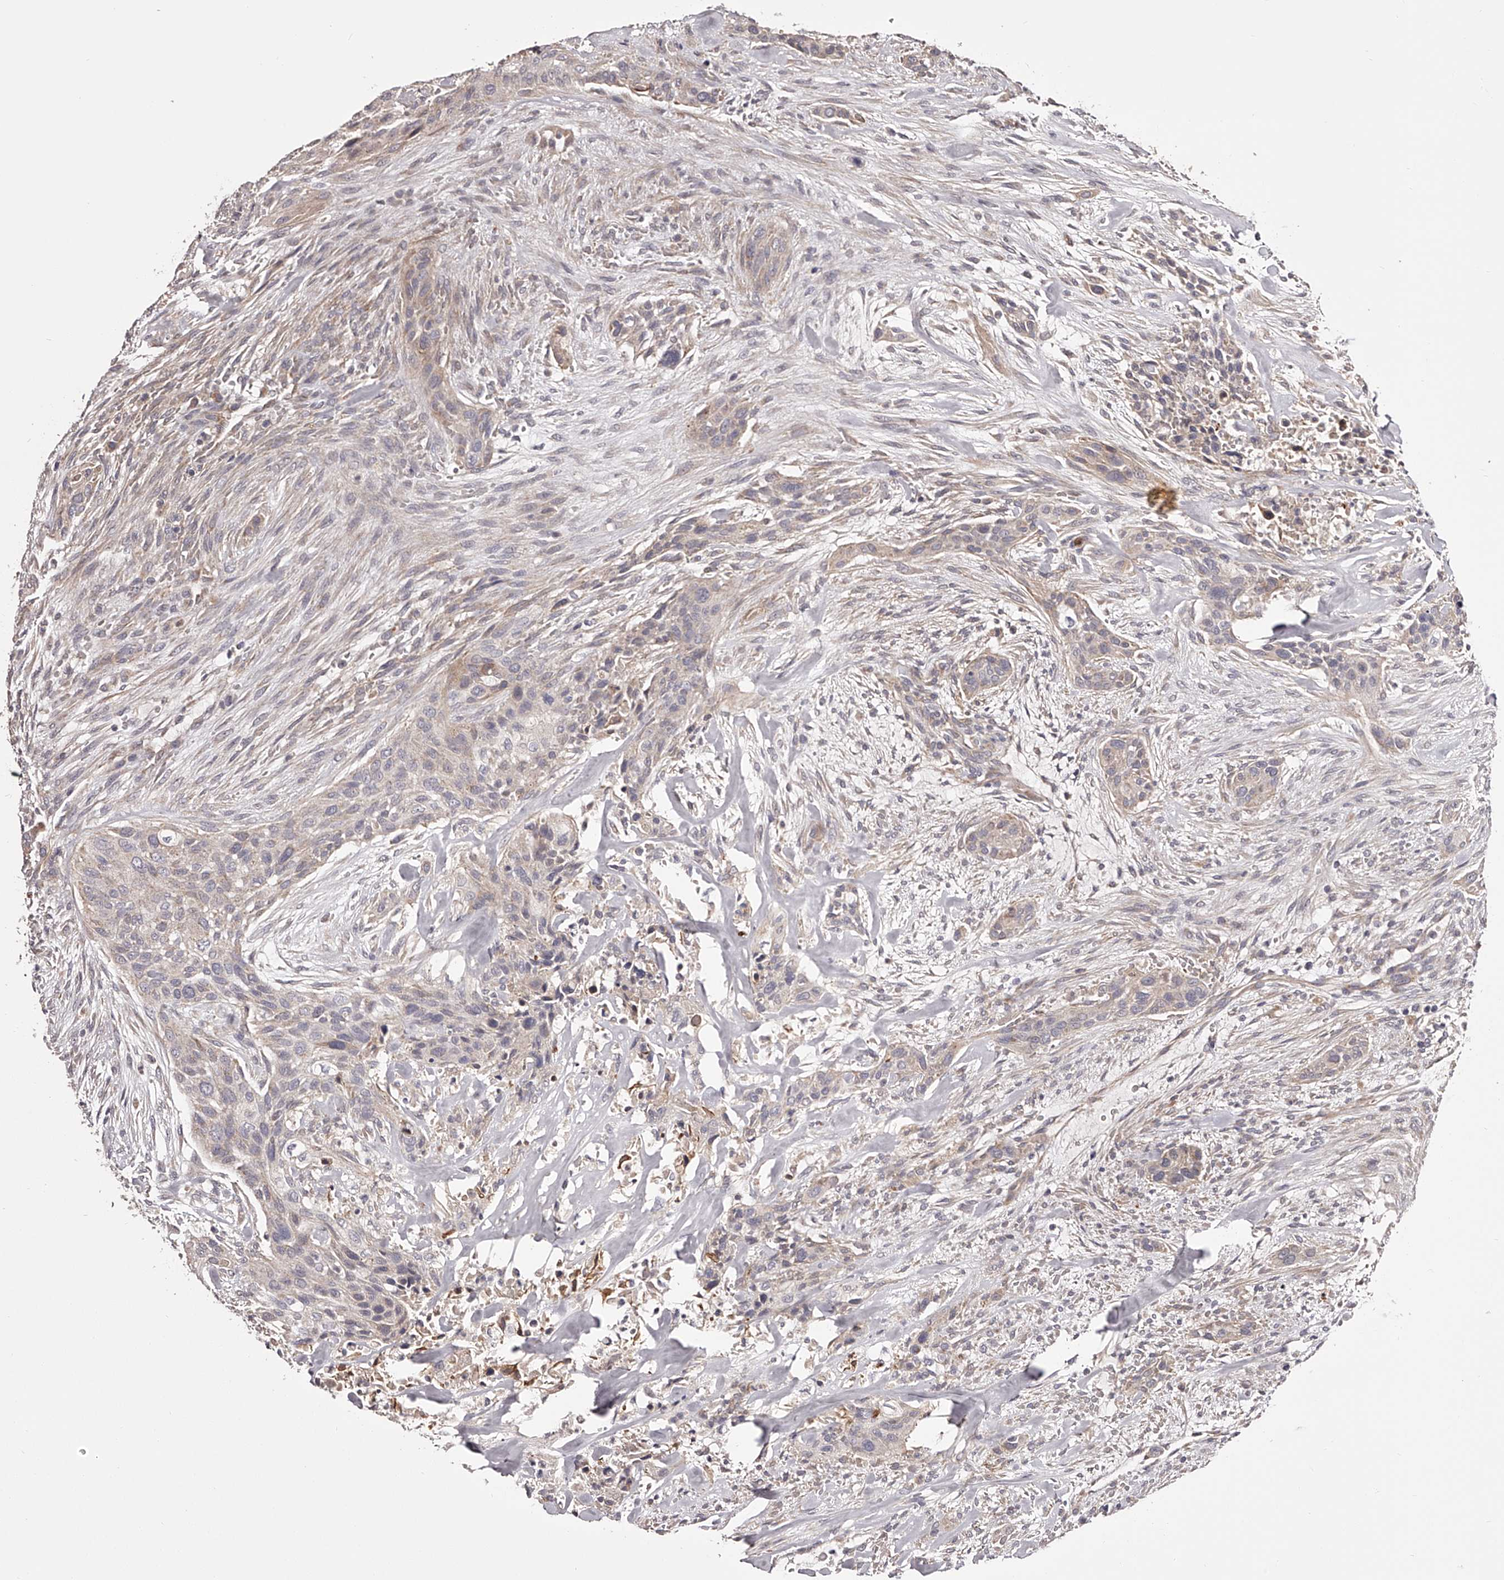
{"staining": {"intensity": "weak", "quantity": "<25%", "location": "cytoplasmic/membranous"}, "tissue": "urothelial cancer", "cell_type": "Tumor cells", "image_type": "cancer", "snomed": [{"axis": "morphology", "description": "Urothelial carcinoma, High grade"}, {"axis": "topography", "description": "Urinary bladder"}], "caption": "Immunohistochemistry (IHC) histopathology image of human urothelial cancer stained for a protein (brown), which reveals no staining in tumor cells.", "gene": "ODF2L", "patient": {"sex": "male", "age": 35}}